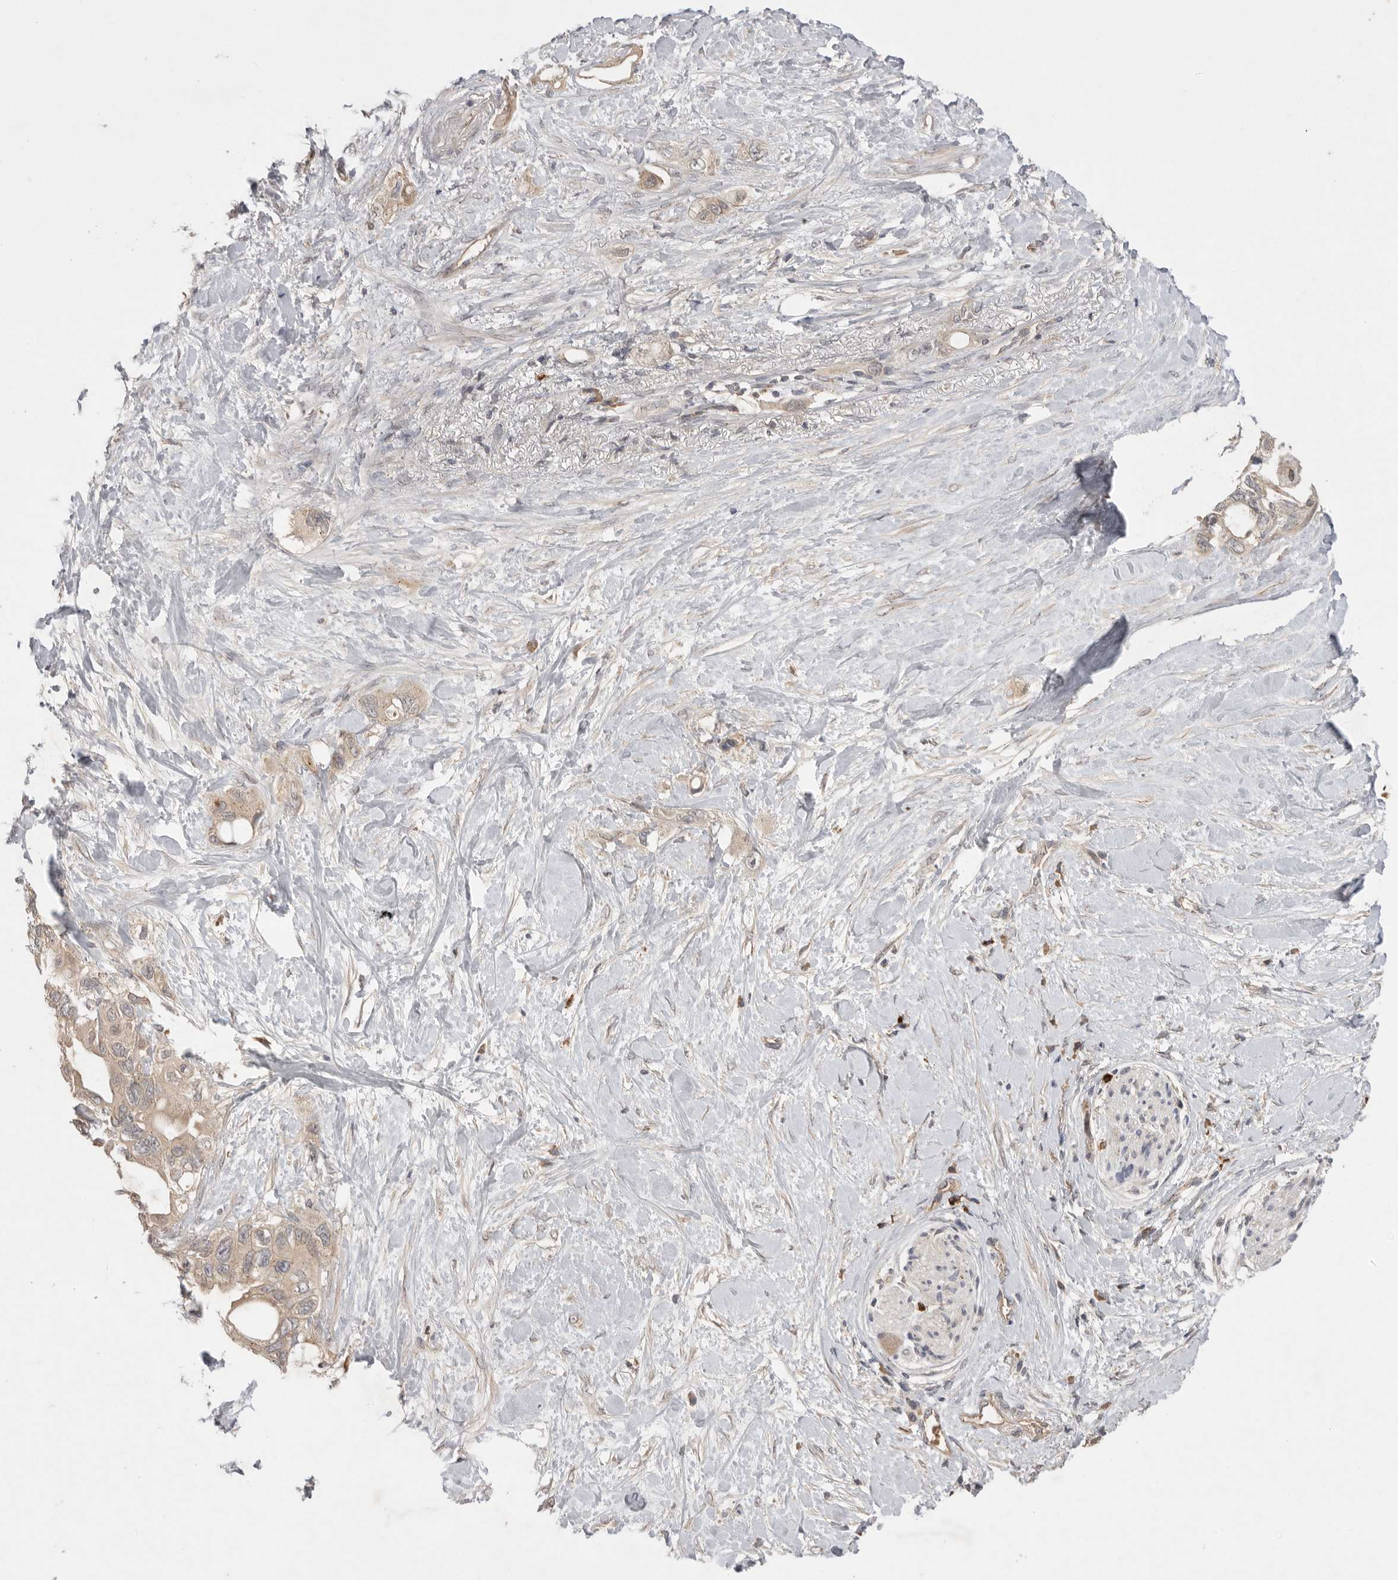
{"staining": {"intensity": "weak", "quantity": ">75%", "location": "cytoplasmic/membranous"}, "tissue": "pancreatic cancer", "cell_type": "Tumor cells", "image_type": "cancer", "snomed": [{"axis": "morphology", "description": "Adenocarcinoma, NOS"}, {"axis": "topography", "description": "Pancreas"}], "caption": "Brown immunohistochemical staining in pancreatic cancer (adenocarcinoma) displays weak cytoplasmic/membranous positivity in approximately >75% of tumor cells.", "gene": "NRCAM", "patient": {"sex": "female", "age": 56}}